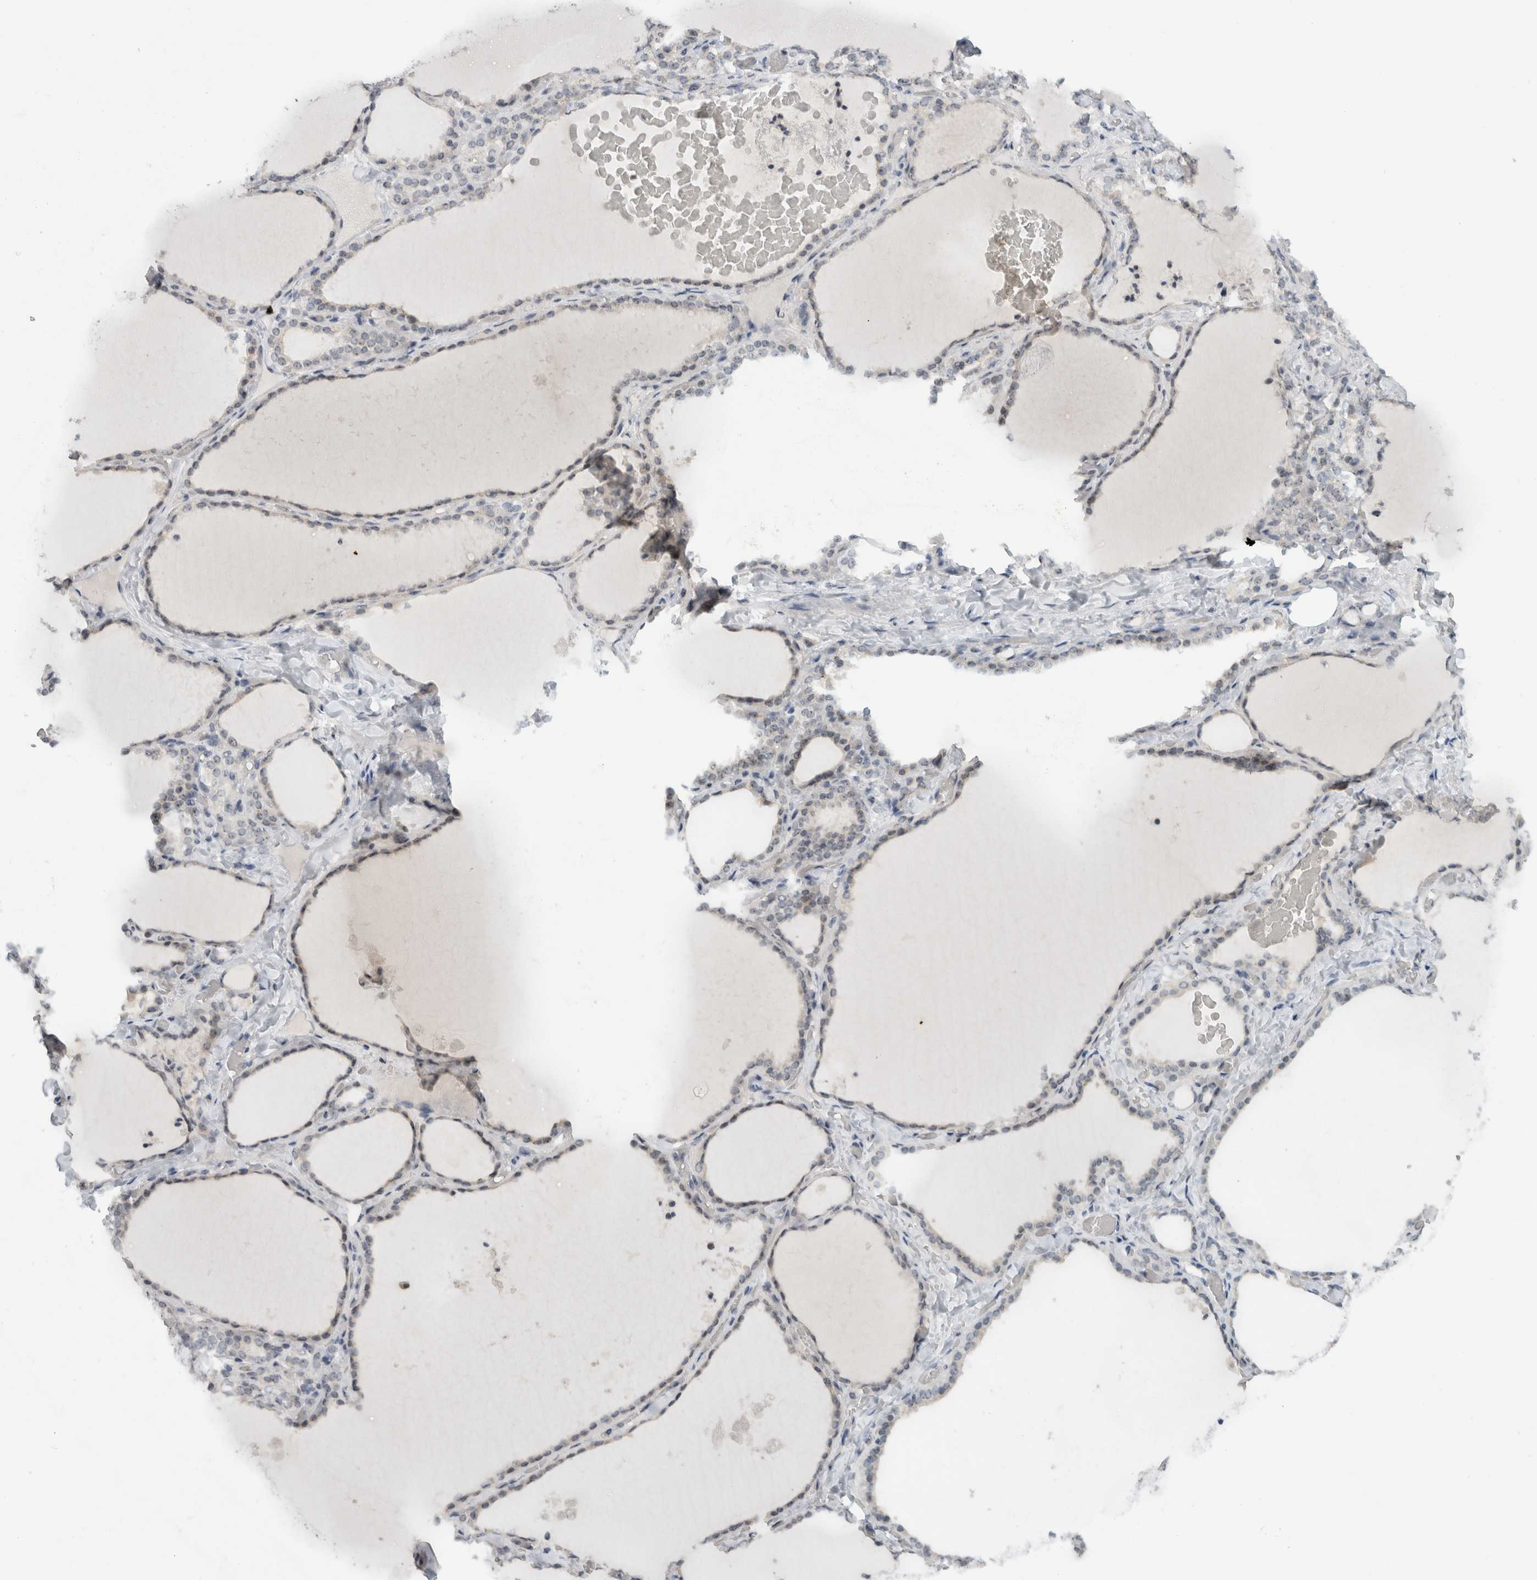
{"staining": {"intensity": "weak", "quantity": "<25%", "location": "cytoplasmic/membranous"}, "tissue": "thyroid gland", "cell_type": "Glandular cells", "image_type": "normal", "snomed": [{"axis": "morphology", "description": "Normal tissue, NOS"}, {"axis": "topography", "description": "Thyroid gland"}], "caption": "IHC of normal human thyroid gland displays no positivity in glandular cells. Brightfield microscopy of immunohistochemistry (IHC) stained with DAB (3,3'-diaminobenzidine) (brown) and hematoxylin (blue), captured at high magnification.", "gene": "FMR1NB", "patient": {"sex": "female", "age": 22}}